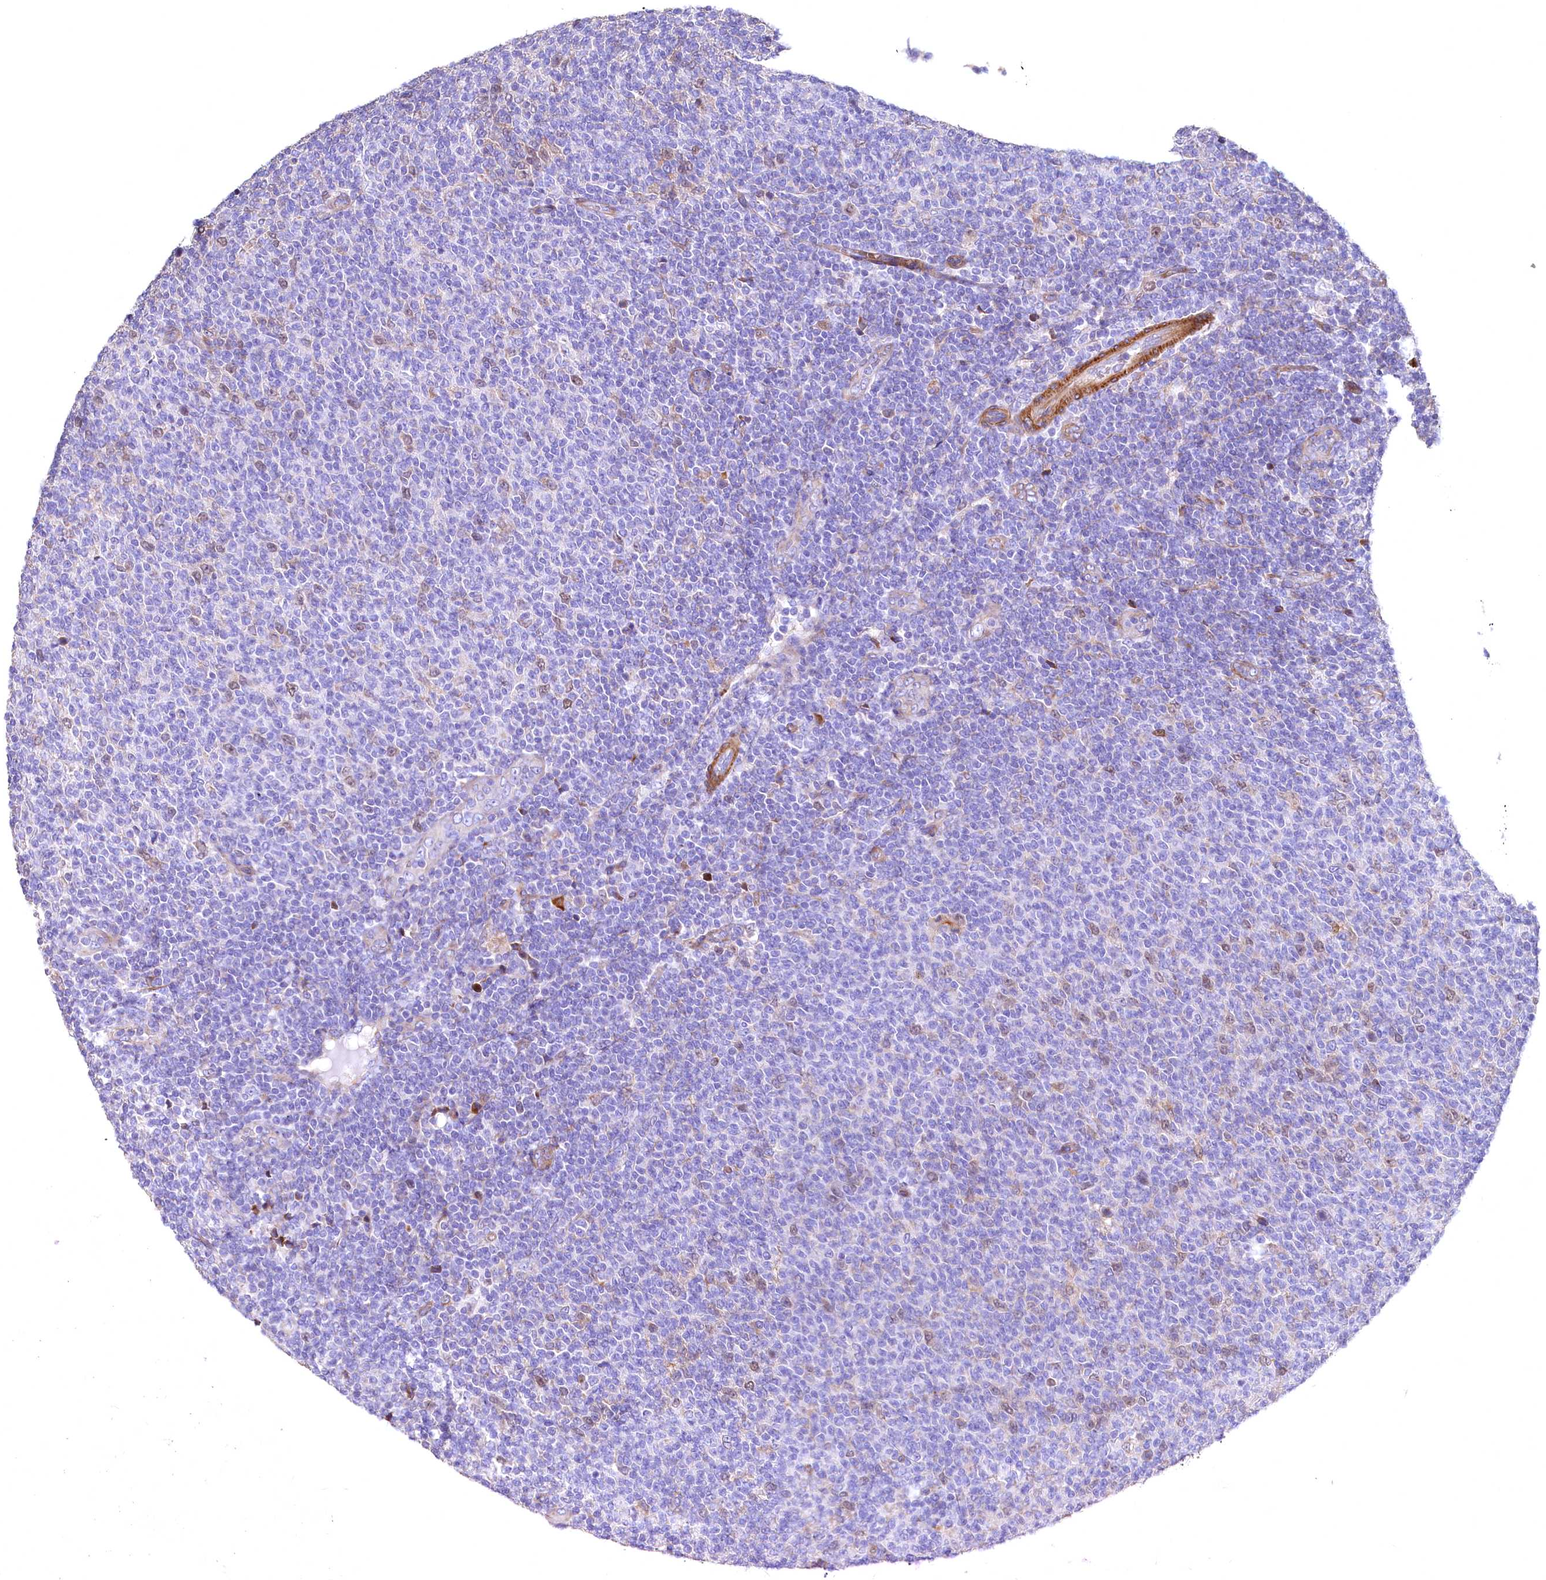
{"staining": {"intensity": "negative", "quantity": "none", "location": "none"}, "tissue": "lymphoma", "cell_type": "Tumor cells", "image_type": "cancer", "snomed": [{"axis": "morphology", "description": "Malignant lymphoma, non-Hodgkin's type, Low grade"}, {"axis": "topography", "description": "Lymph node"}], "caption": "An immunohistochemistry (IHC) image of lymphoma is shown. There is no staining in tumor cells of lymphoma.", "gene": "WNT8A", "patient": {"sex": "male", "age": 66}}